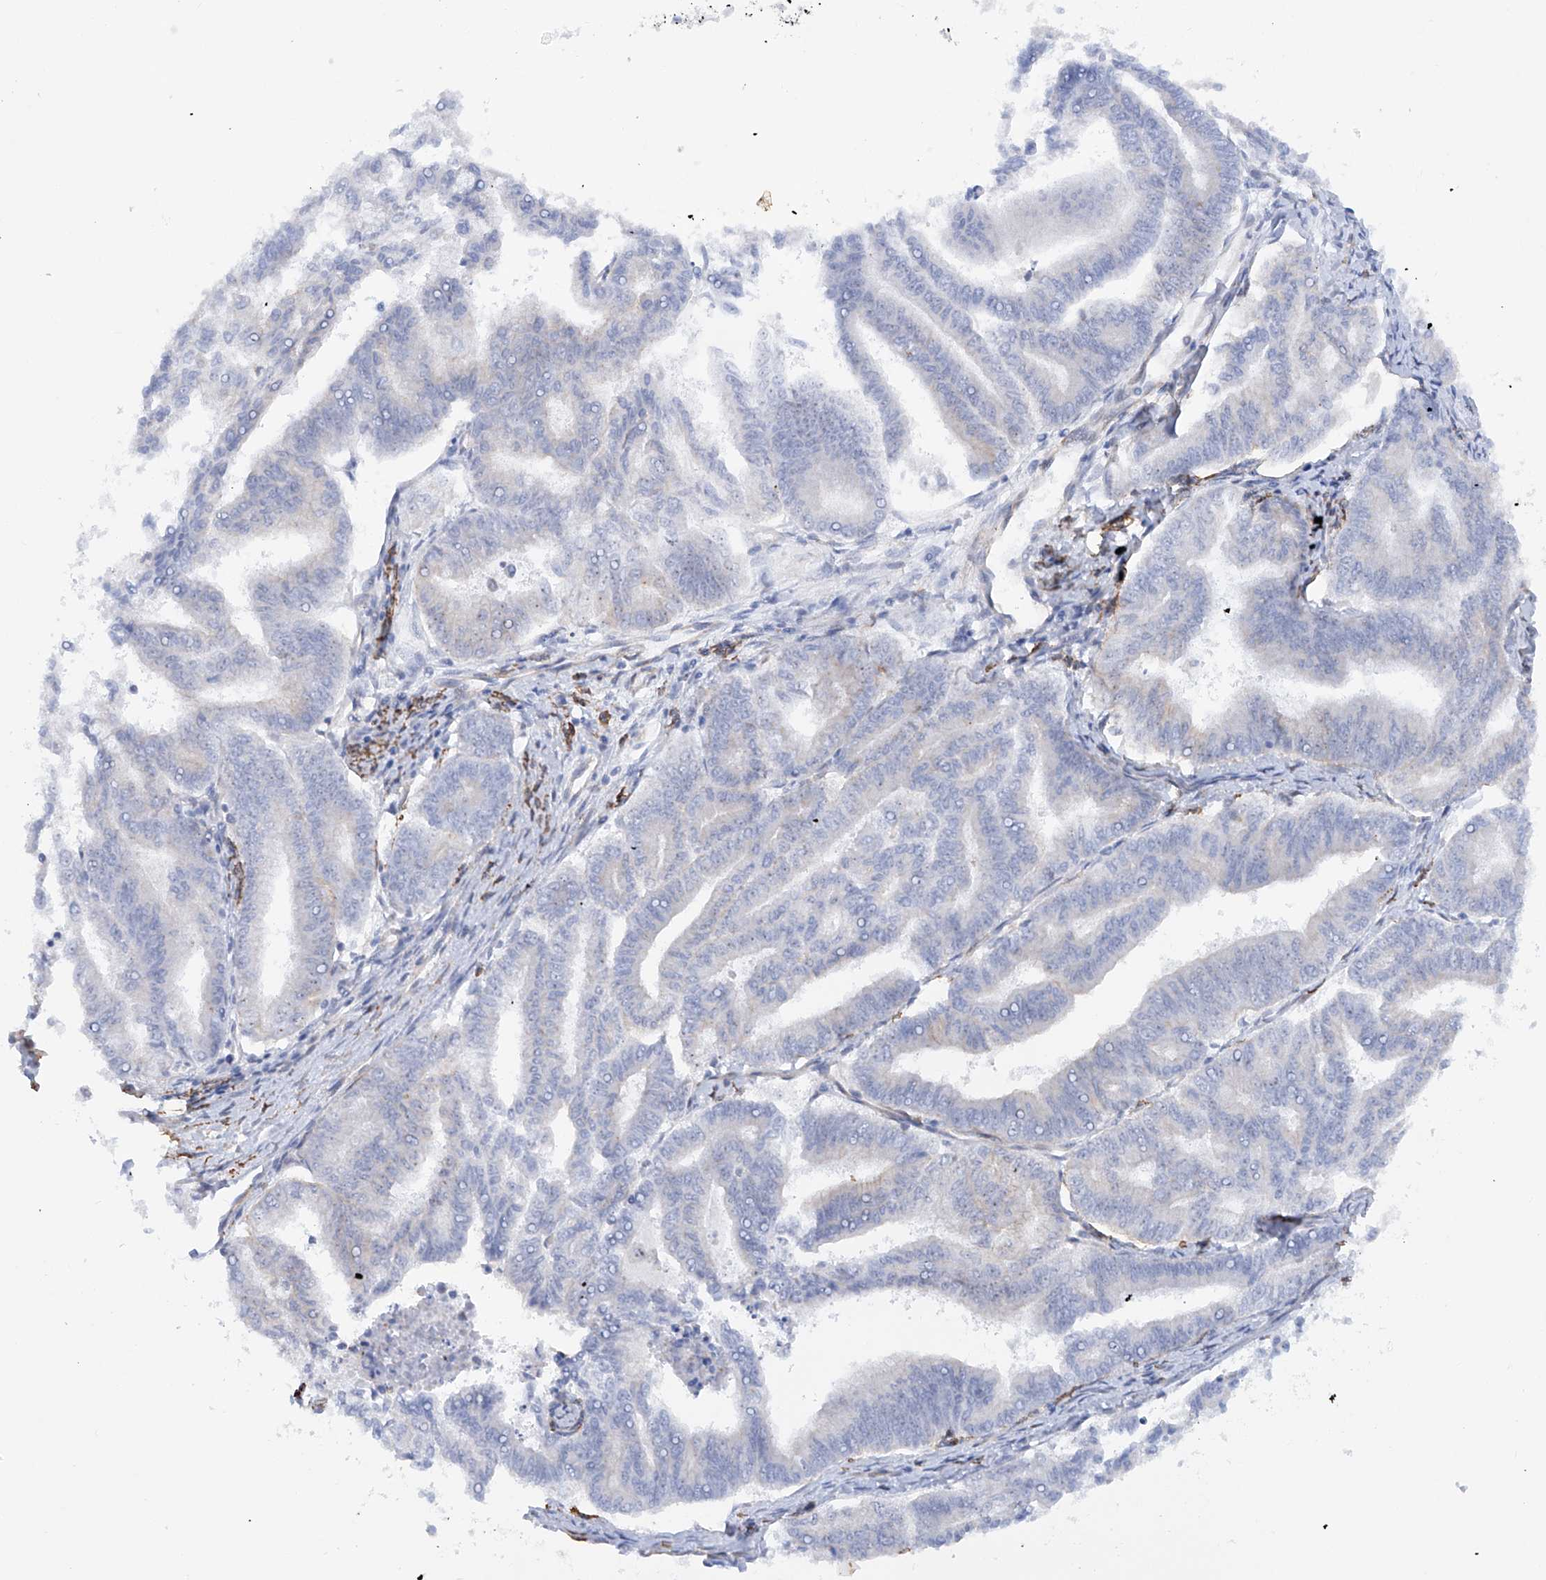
{"staining": {"intensity": "negative", "quantity": "none", "location": "none"}, "tissue": "endometrial cancer", "cell_type": "Tumor cells", "image_type": "cancer", "snomed": [{"axis": "morphology", "description": "Adenocarcinoma, NOS"}, {"axis": "topography", "description": "Endometrium"}], "caption": "Immunohistochemical staining of human adenocarcinoma (endometrial) shows no significant staining in tumor cells.", "gene": "ZNF490", "patient": {"sex": "female", "age": 79}}